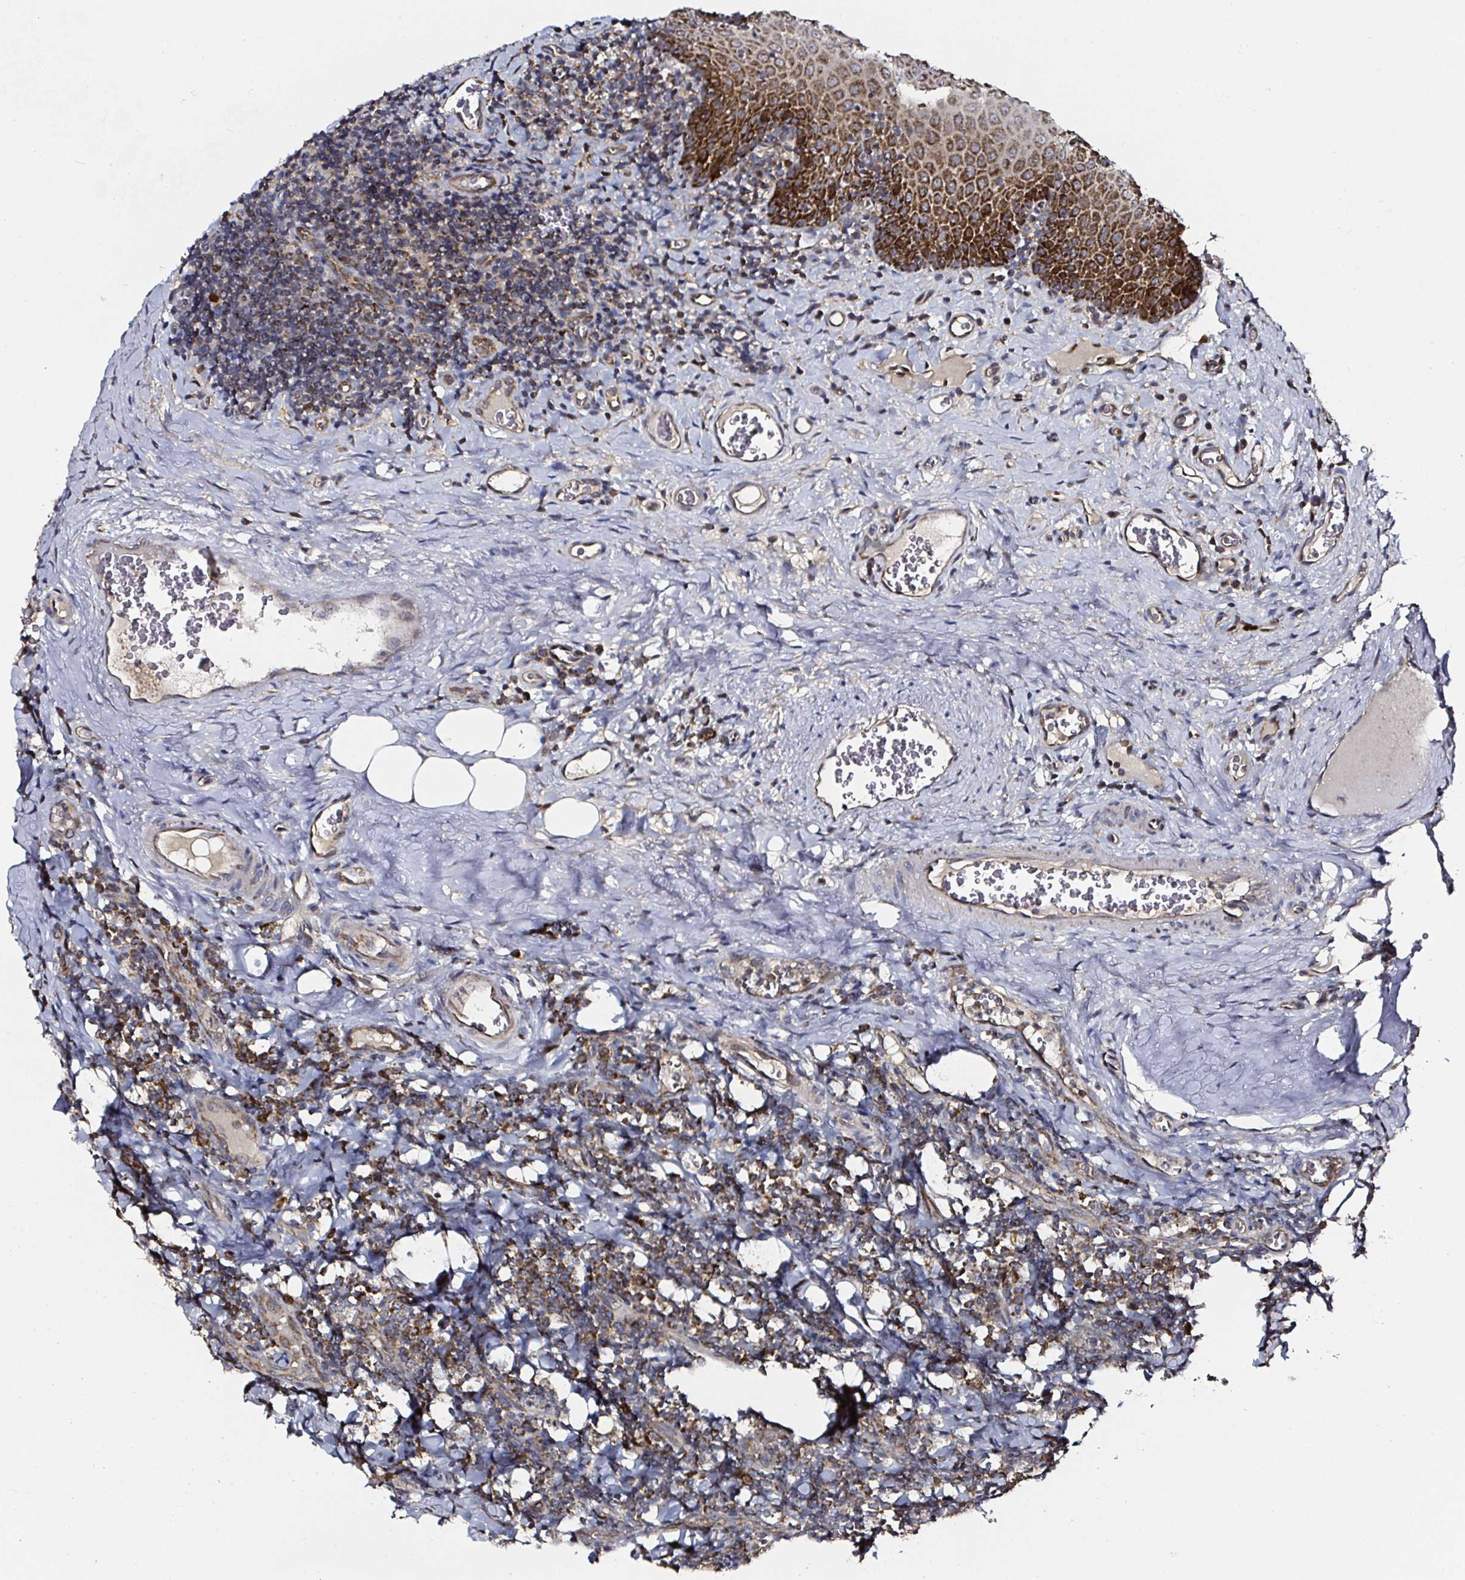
{"staining": {"intensity": "strong", "quantity": ">75%", "location": "cytoplasmic/membranous"}, "tissue": "tonsil", "cell_type": "Germinal center cells", "image_type": "normal", "snomed": [{"axis": "morphology", "description": "Normal tissue, NOS"}, {"axis": "morphology", "description": "Inflammation, NOS"}, {"axis": "topography", "description": "Tonsil"}], "caption": "A high amount of strong cytoplasmic/membranous expression is appreciated in approximately >75% of germinal center cells in normal tonsil. The staining is performed using DAB (3,3'-diaminobenzidine) brown chromogen to label protein expression. The nuclei are counter-stained blue using hematoxylin.", "gene": "ATAD3A", "patient": {"sex": "female", "age": 31}}